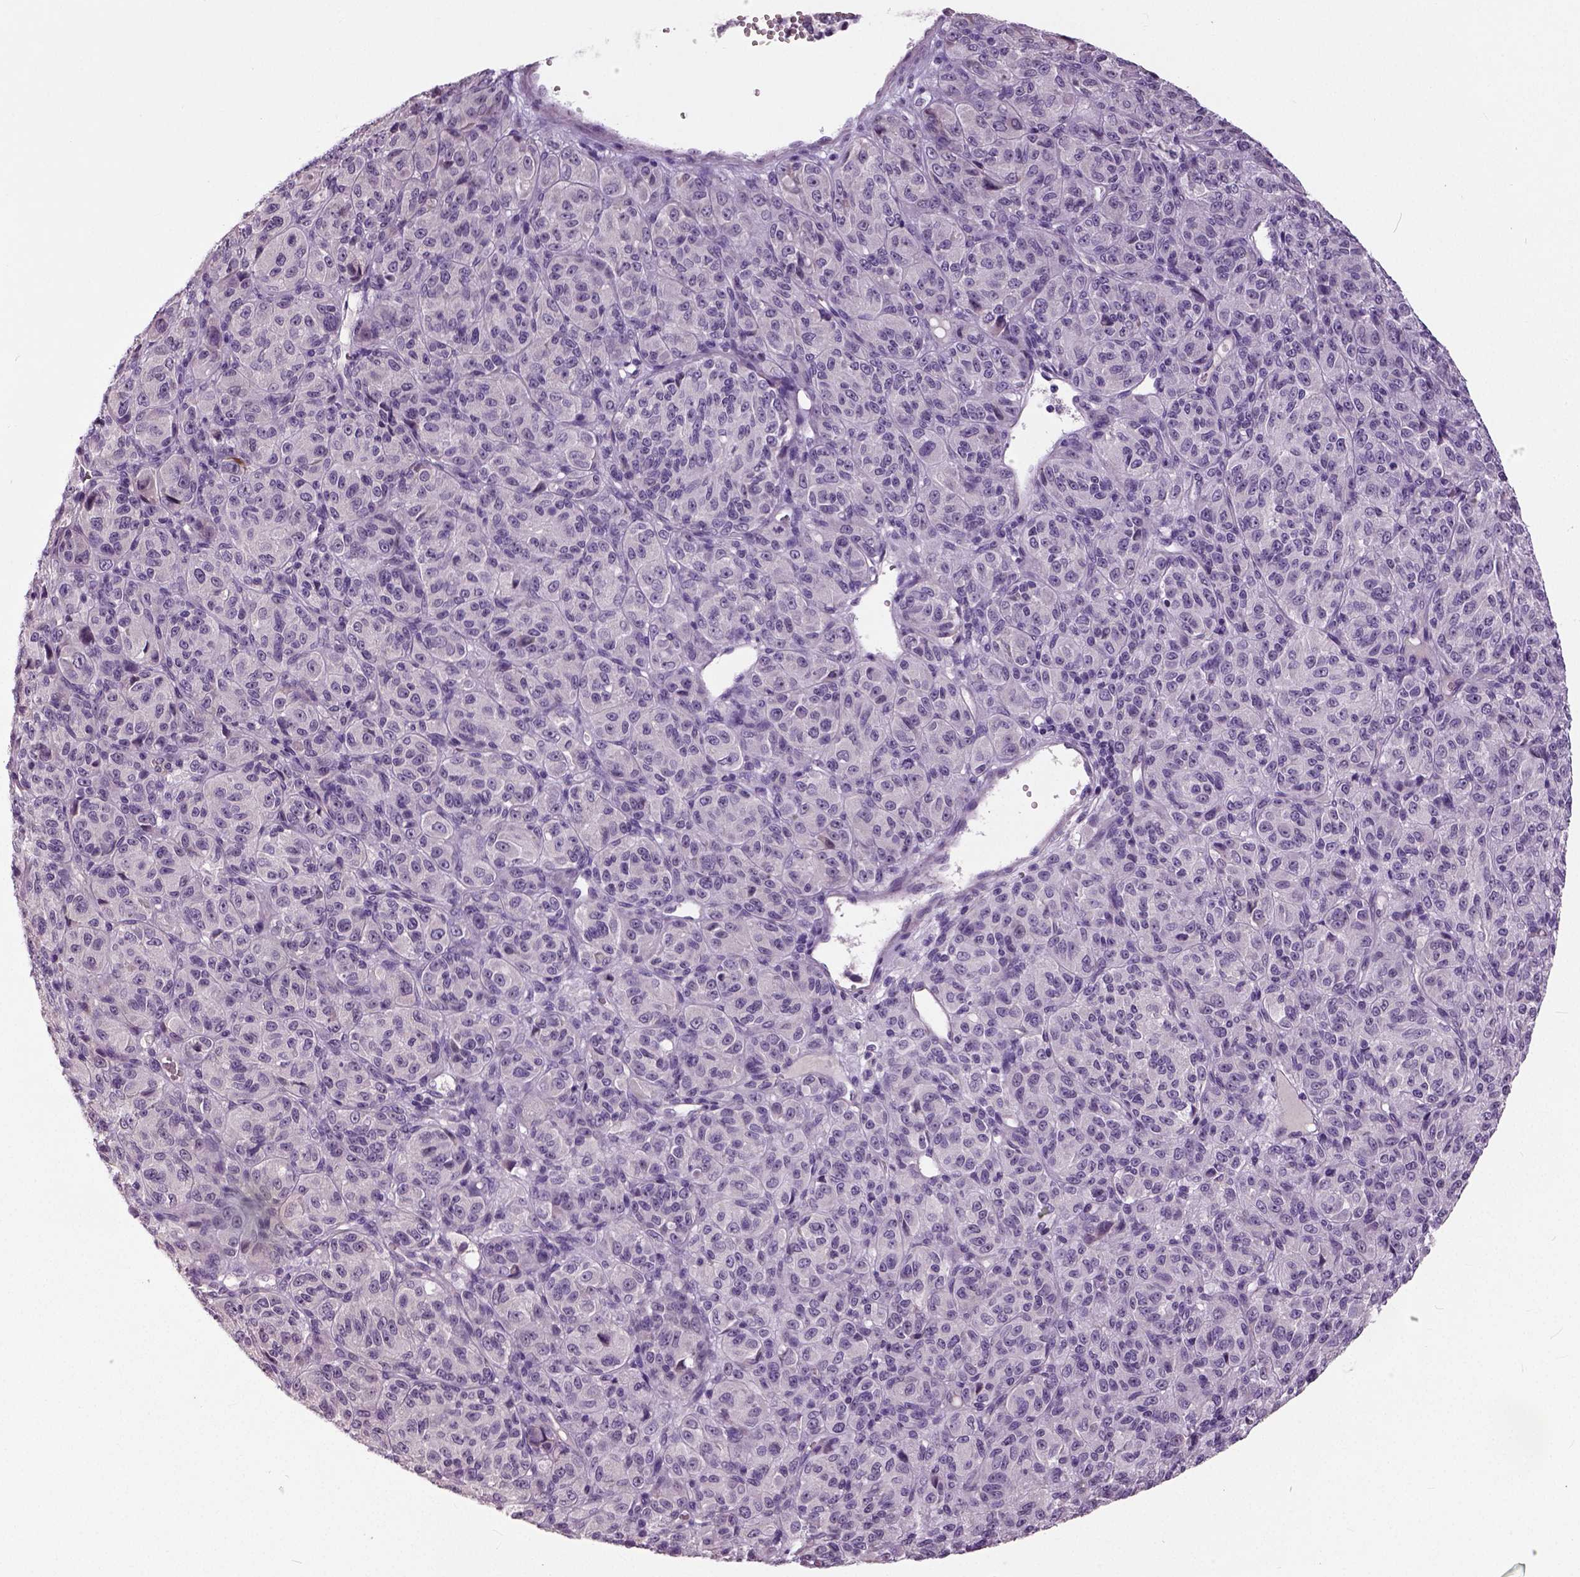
{"staining": {"intensity": "negative", "quantity": "none", "location": "none"}, "tissue": "melanoma", "cell_type": "Tumor cells", "image_type": "cancer", "snomed": [{"axis": "morphology", "description": "Malignant melanoma, Metastatic site"}, {"axis": "topography", "description": "Brain"}], "caption": "Tumor cells are negative for brown protein staining in melanoma.", "gene": "NECAB1", "patient": {"sex": "female", "age": 56}}